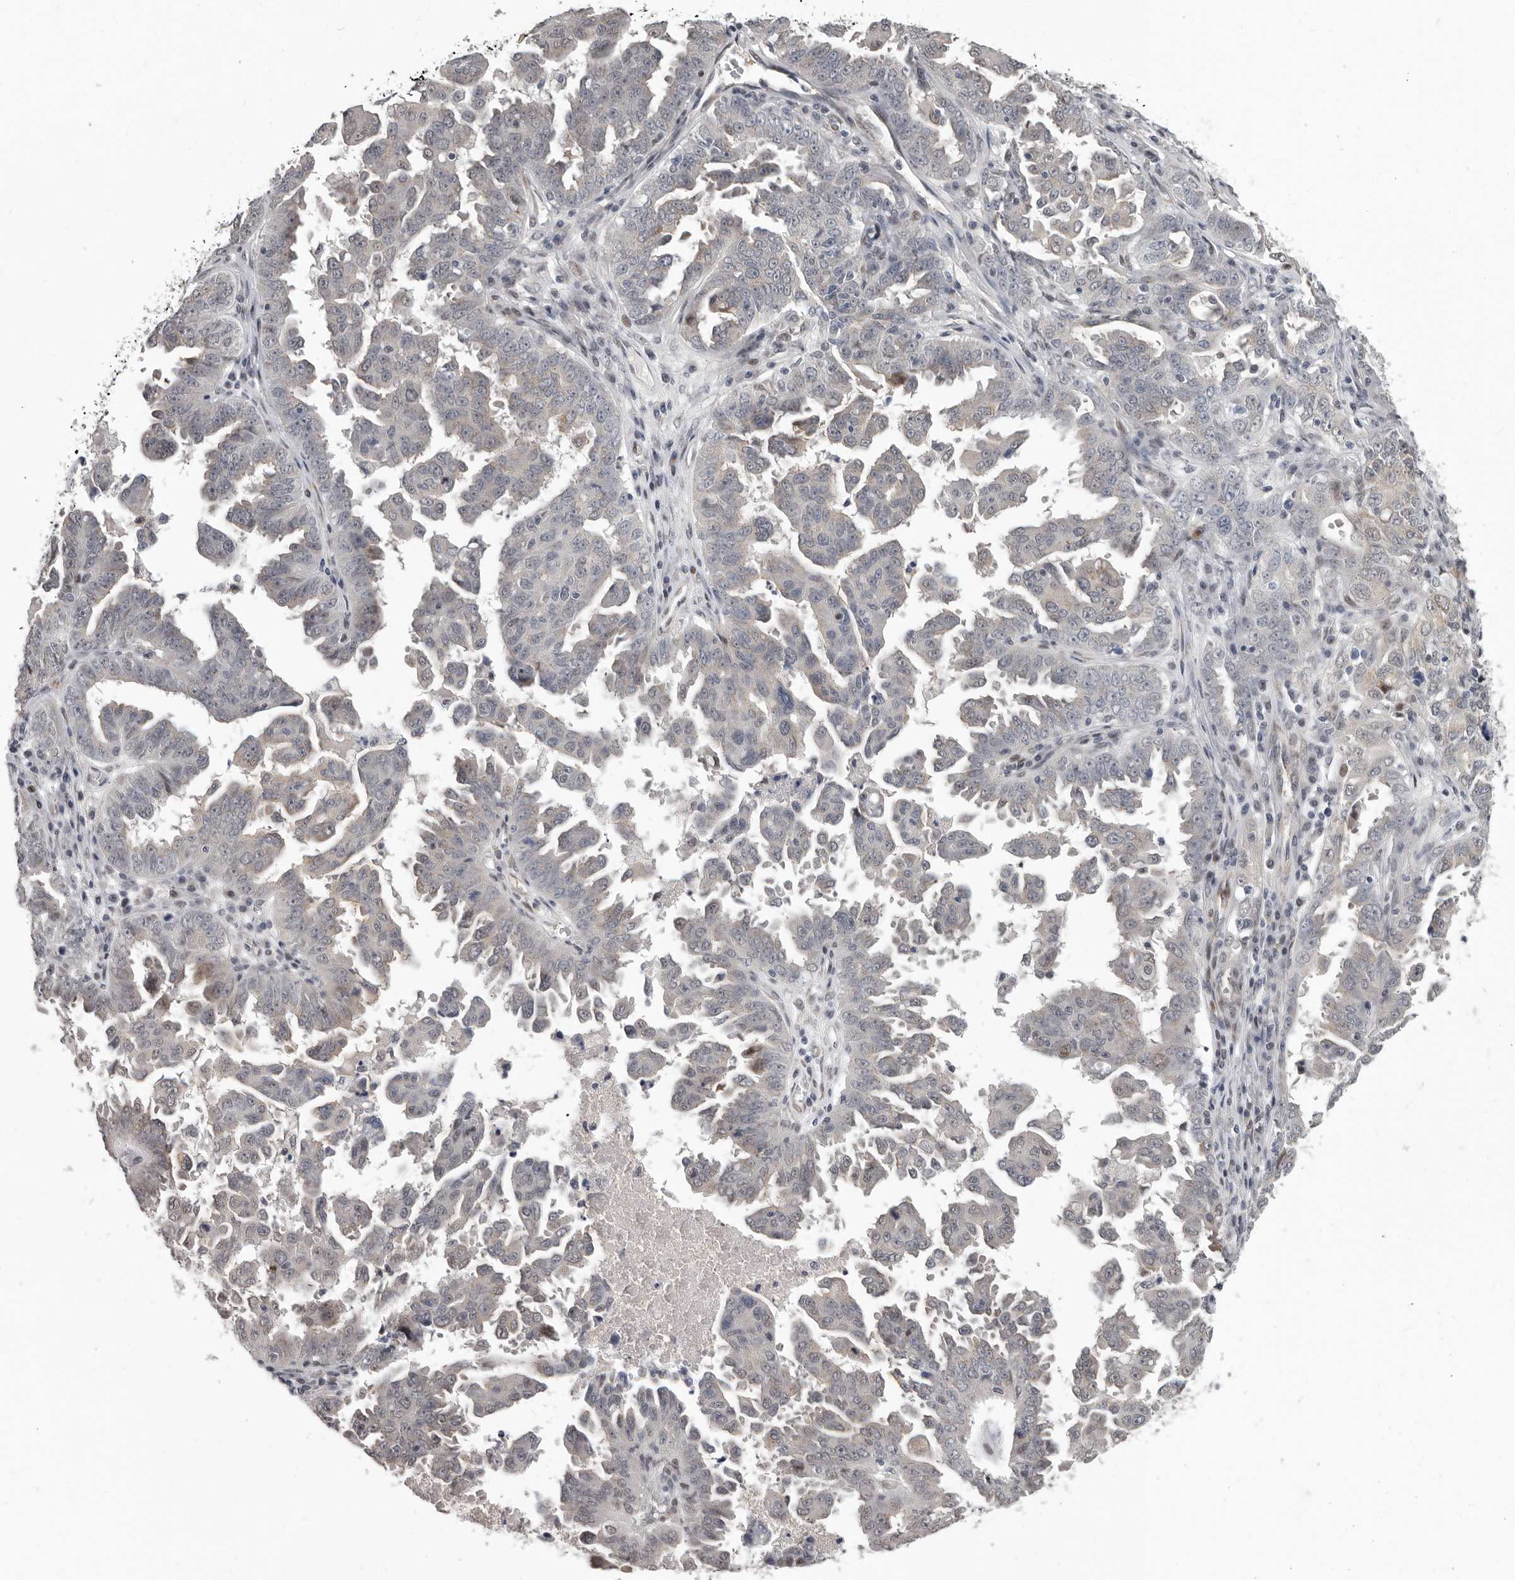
{"staining": {"intensity": "negative", "quantity": "none", "location": "none"}, "tissue": "ovarian cancer", "cell_type": "Tumor cells", "image_type": "cancer", "snomed": [{"axis": "morphology", "description": "Carcinoma, endometroid"}, {"axis": "topography", "description": "Ovary"}], "caption": "Ovarian endometroid carcinoma stained for a protein using immunohistochemistry demonstrates no staining tumor cells.", "gene": "RALGPS2", "patient": {"sex": "female", "age": 62}}